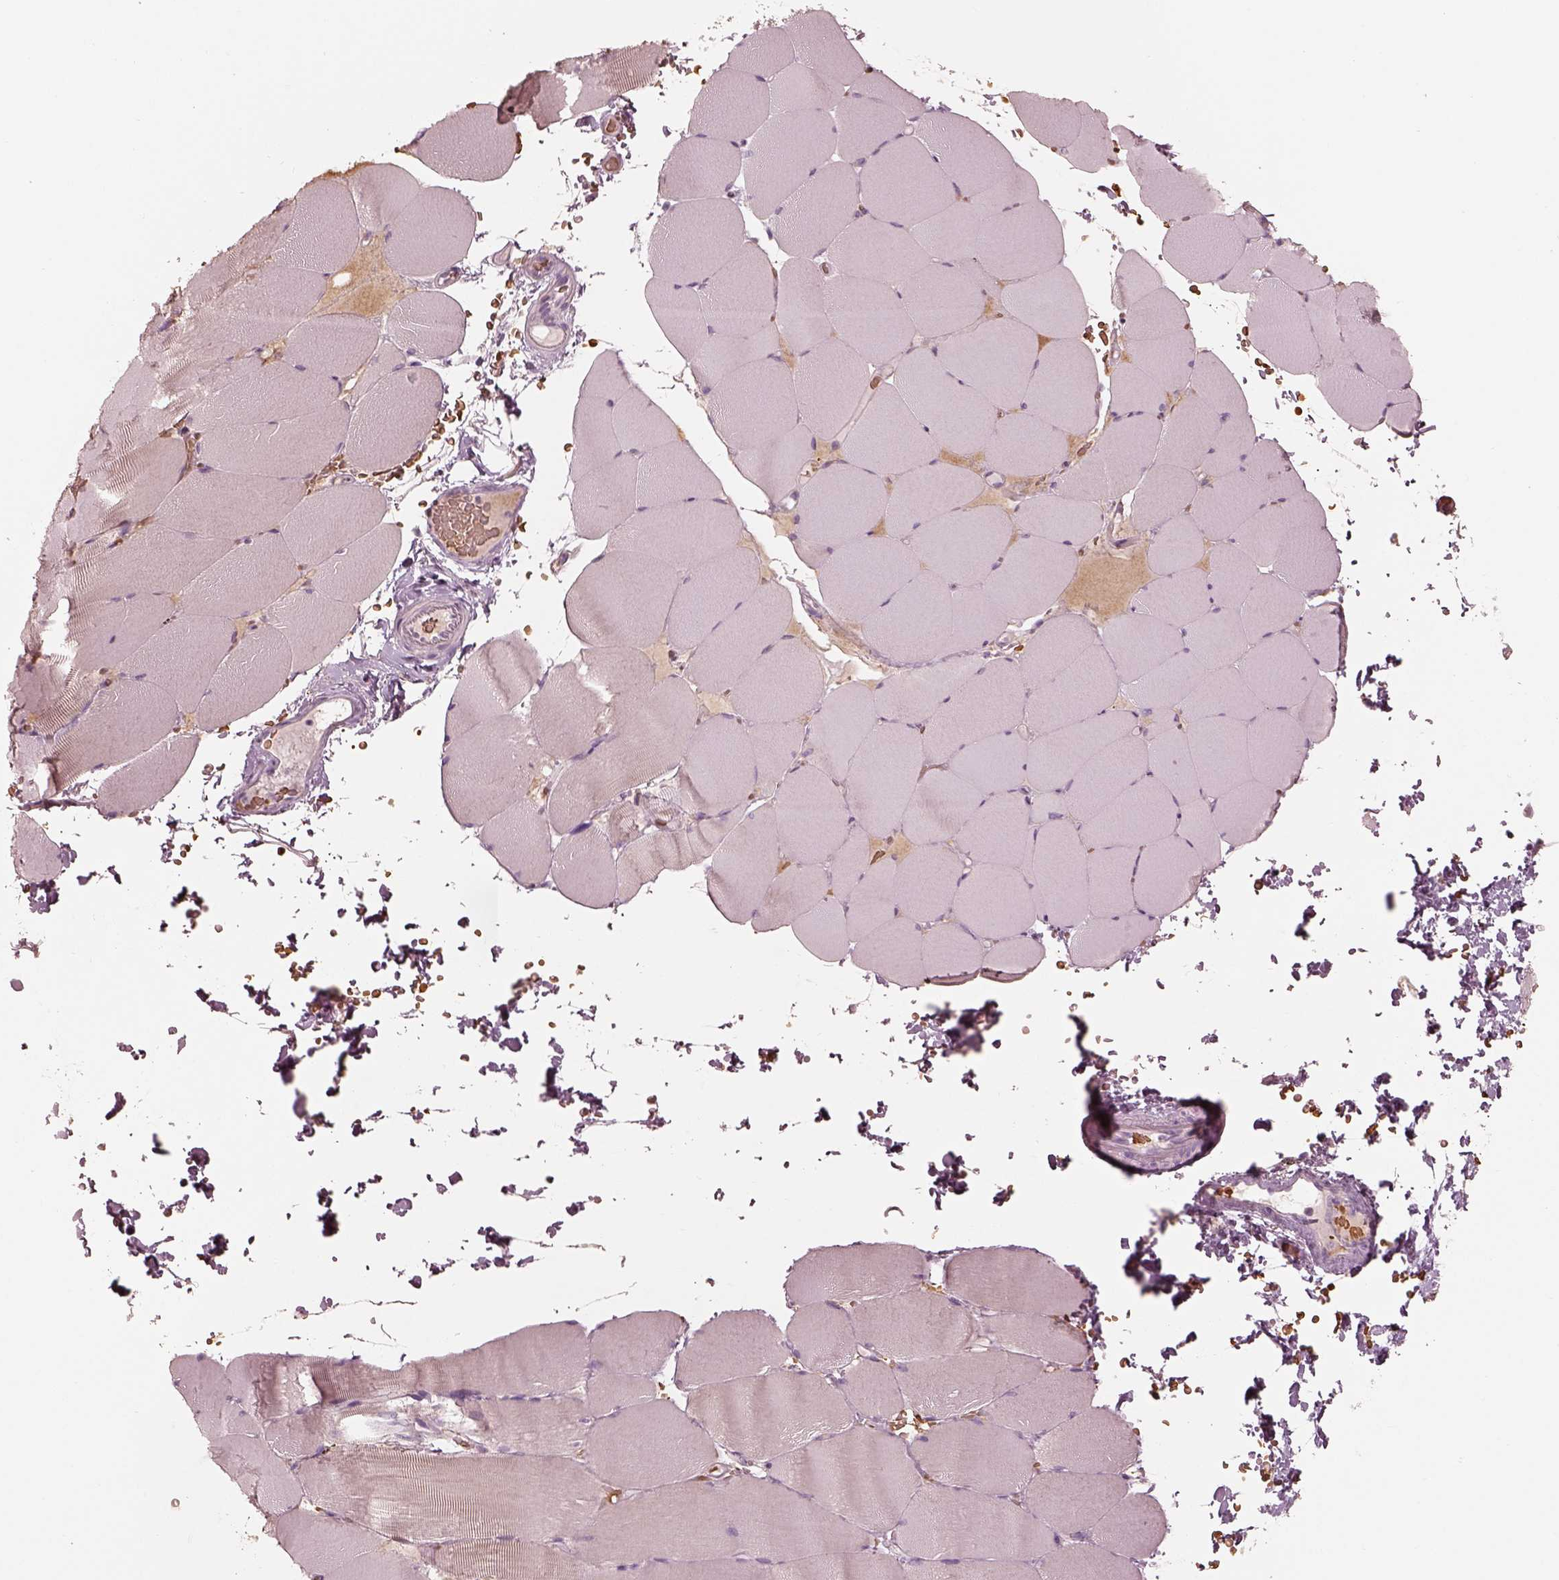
{"staining": {"intensity": "negative", "quantity": "none", "location": "none"}, "tissue": "skeletal muscle", "cell_type": "Myocytes", "image_type": "normal", "snomed": [{"axis": "morphology", "description": "Normal tissue, NOS"}, {"axis": "topography", "description": "Skeletal muscle"}], "caption": "Immunohistochemical staining of benign human skeletal muscle exhibits no significant expression in myocytes.", "gene": "ANKLE1", "patient": {"sex": "female", "age": 37}}